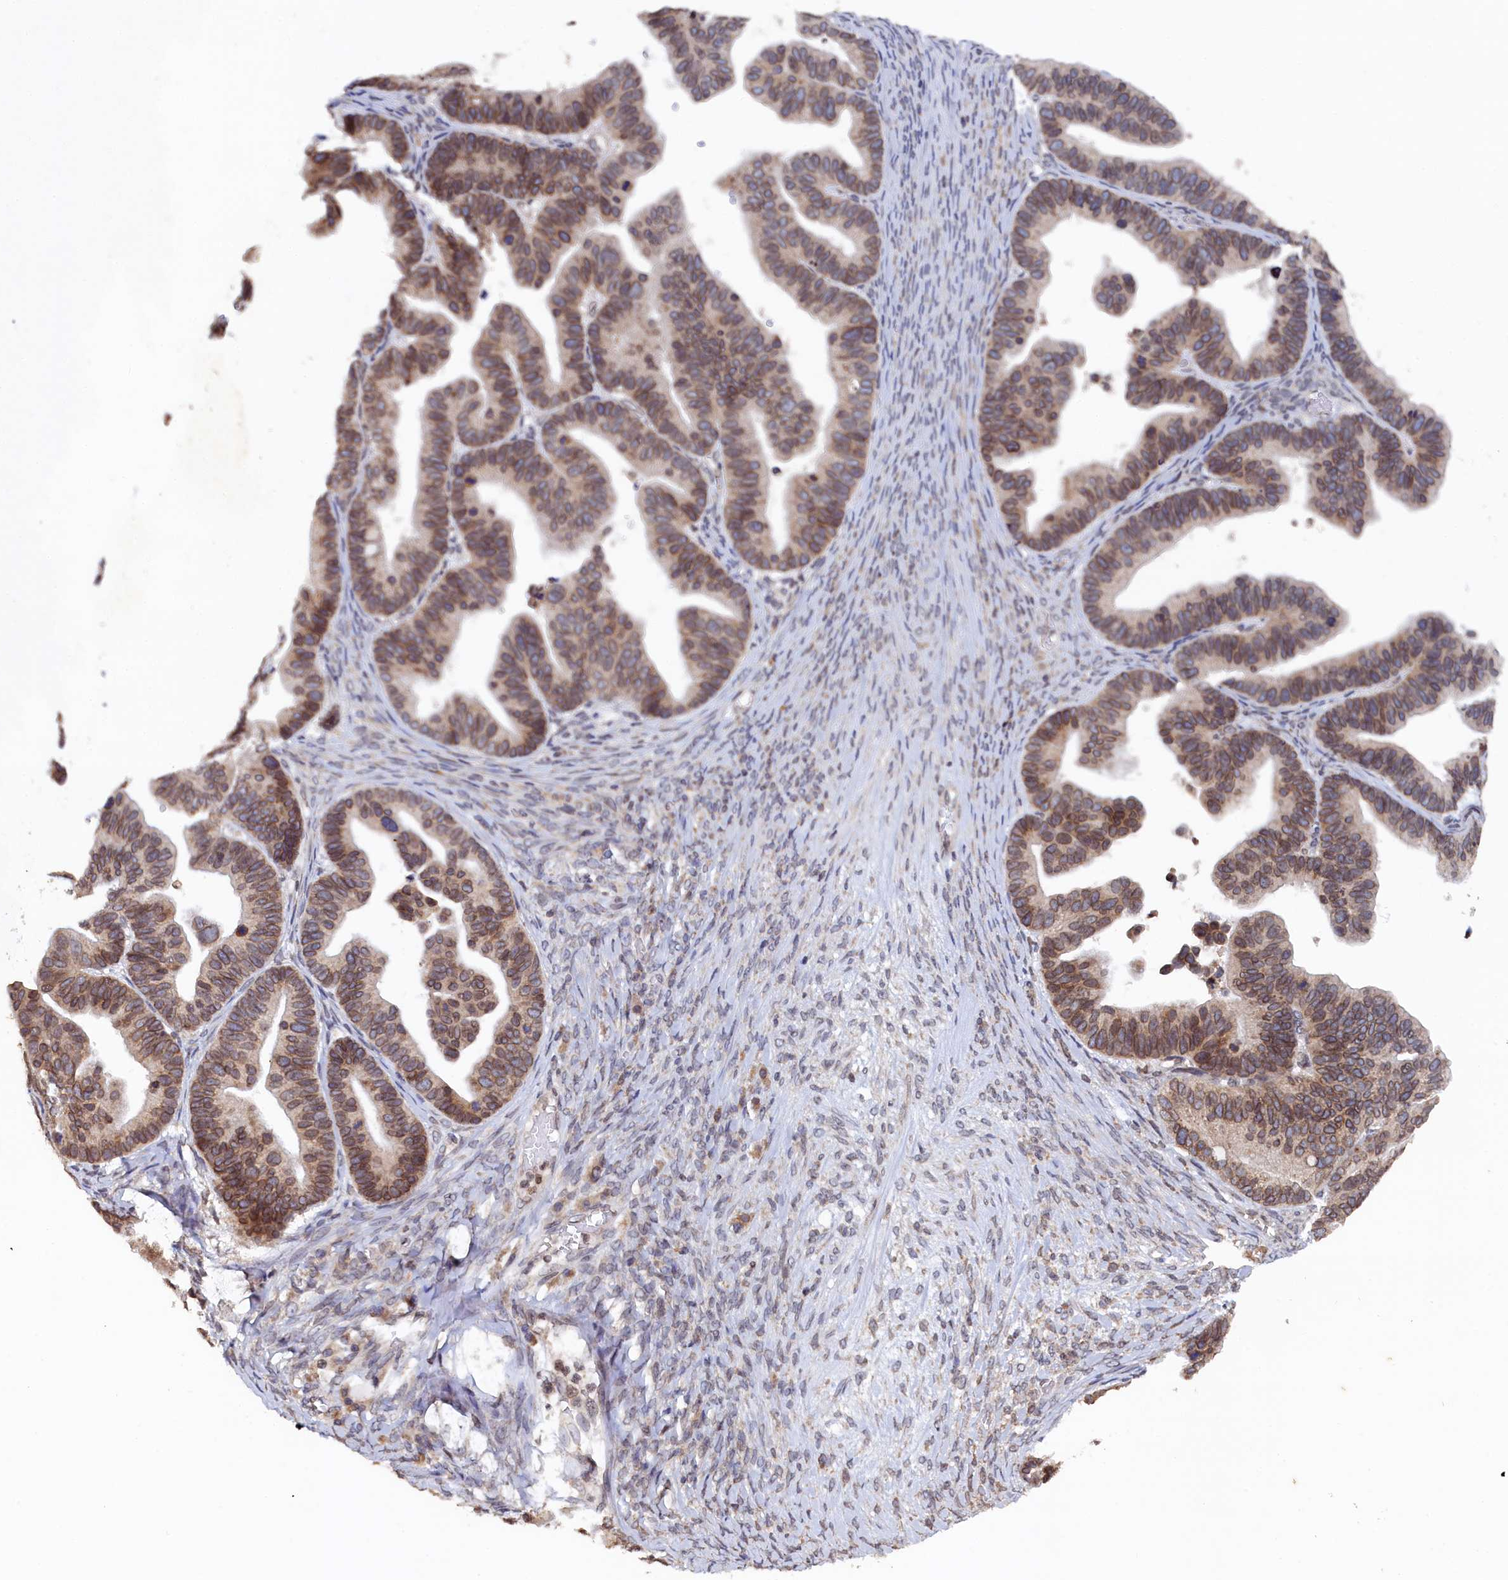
{"staining": {"intensity": "moderate", "quantity": ">75%", "location": "cytoplasmic/membranous,nuclear"}, "tissue": "ovarian cancer", "cell_type": "Tumor cells", "image_type": "cancer", "snomed": [{"axis": "morphology", "description": "Cystadenocarcinoma, serous, NOS"}, {"axis": "topography", "description": "Ovary"}], "caption": "The histopathology image displays staining of ovarian cancer, revealing moderate cytoplasmic/membranous and nuclear protein expression (brown color) within tumor cells. (IHC, brightfield microscopy, high magnification).", "gene": "ANKEF1", "patient": {"sex": "female", "age": 56}}